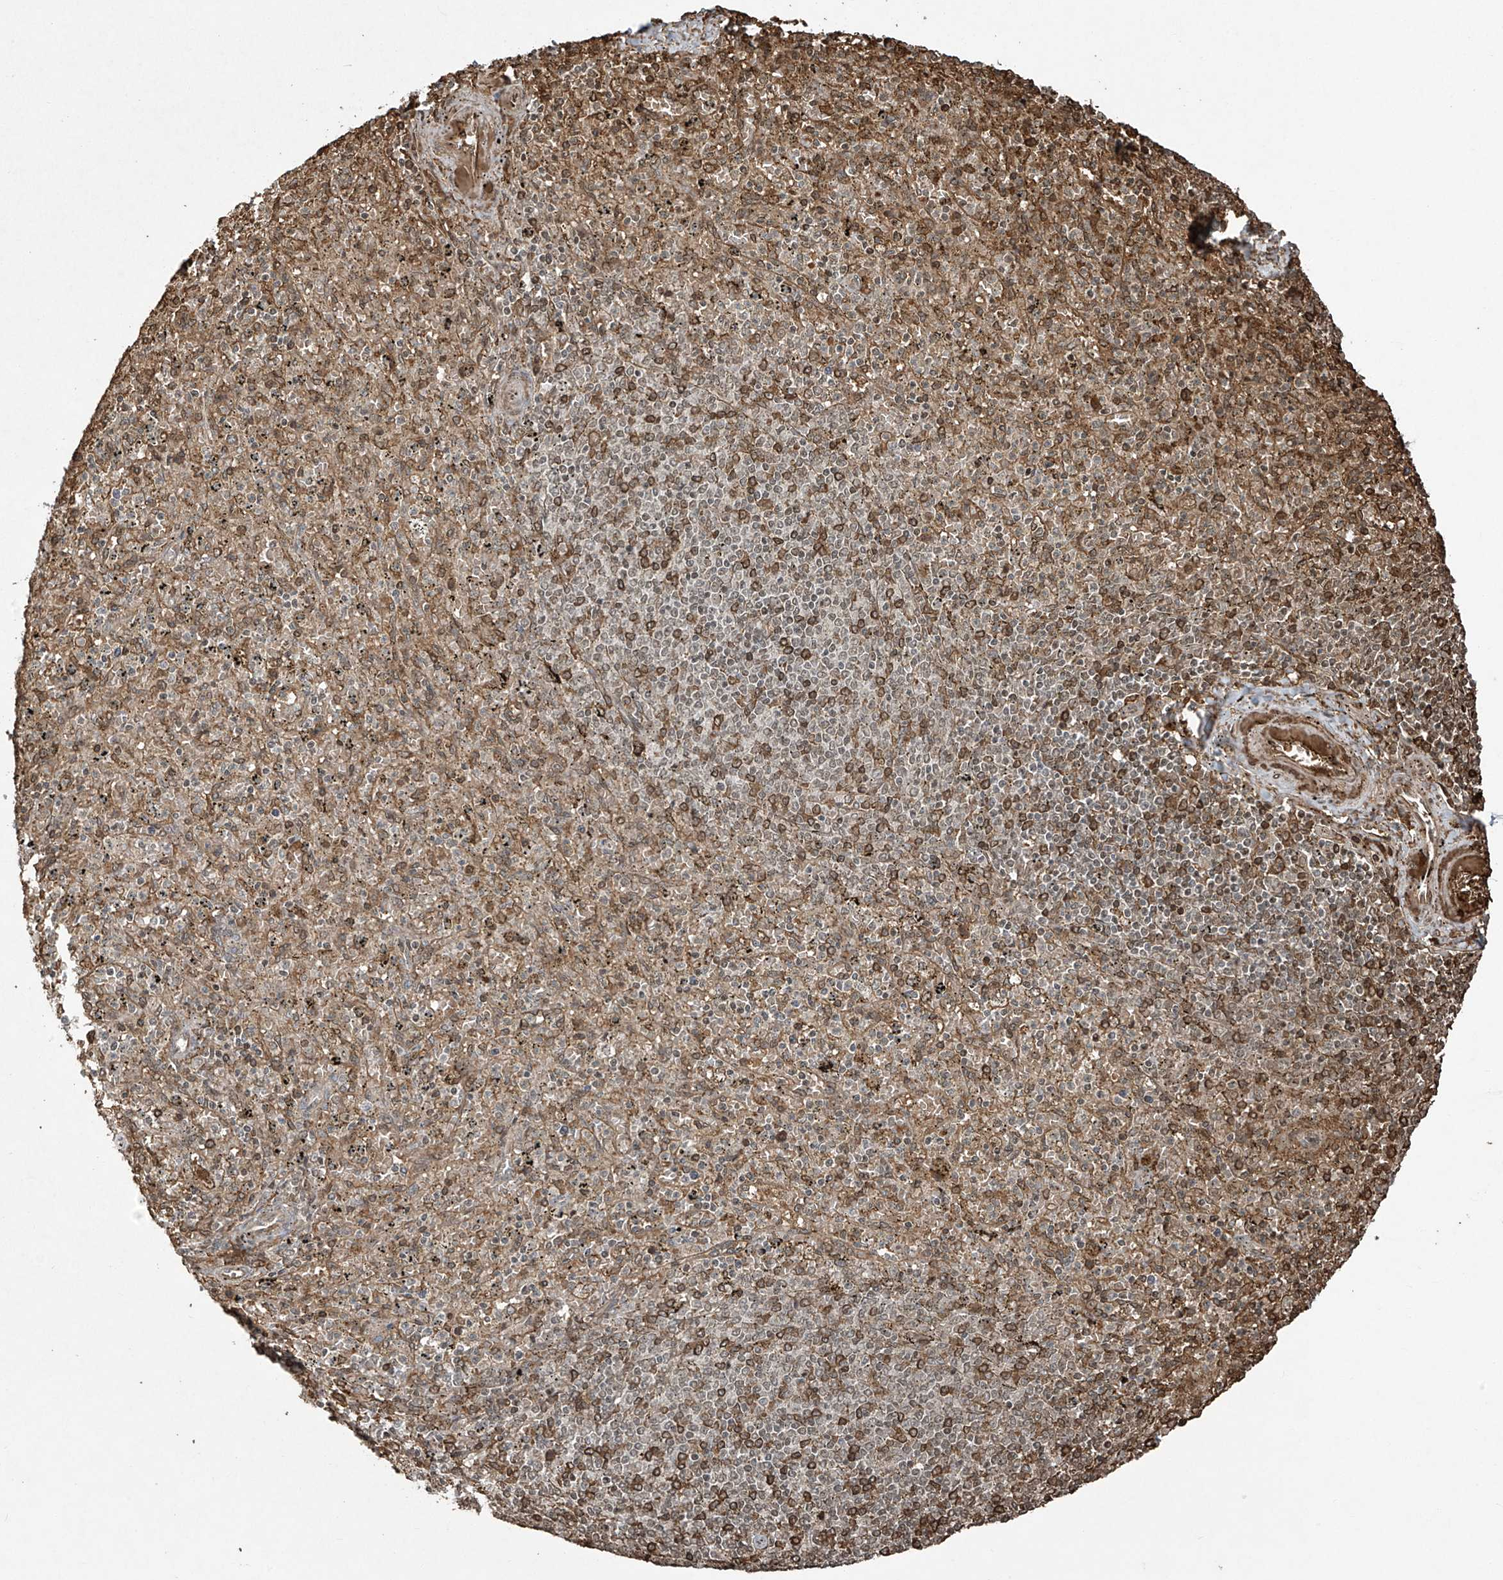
{"staining": {"intensity": "moderate", "quantity": "<25%", "location": "cytoplasmic/membranous"}, "tissue": "spleen", "cell_type": "Cells in red pulp", "image_type": "normal", "snomed": [{"axis": "morphology", "description": "Normal tissue, NOS"}, {"axis": "topography", "description": "Spleen"}], "caption": "Protein positivity by immunohistochemistry exhibits moderate cytoplasmic/membranous positivity in about <25% of cells in red pulp in benign spleen. The staining is performed using DAB (3,3'-diaminobenzidine) brown chromogen to label protein expression. The nuclei are counter-stained blue using hematoxylin.", "gene": "TTC22", "patient": {"sex": "male", "age": 72}}